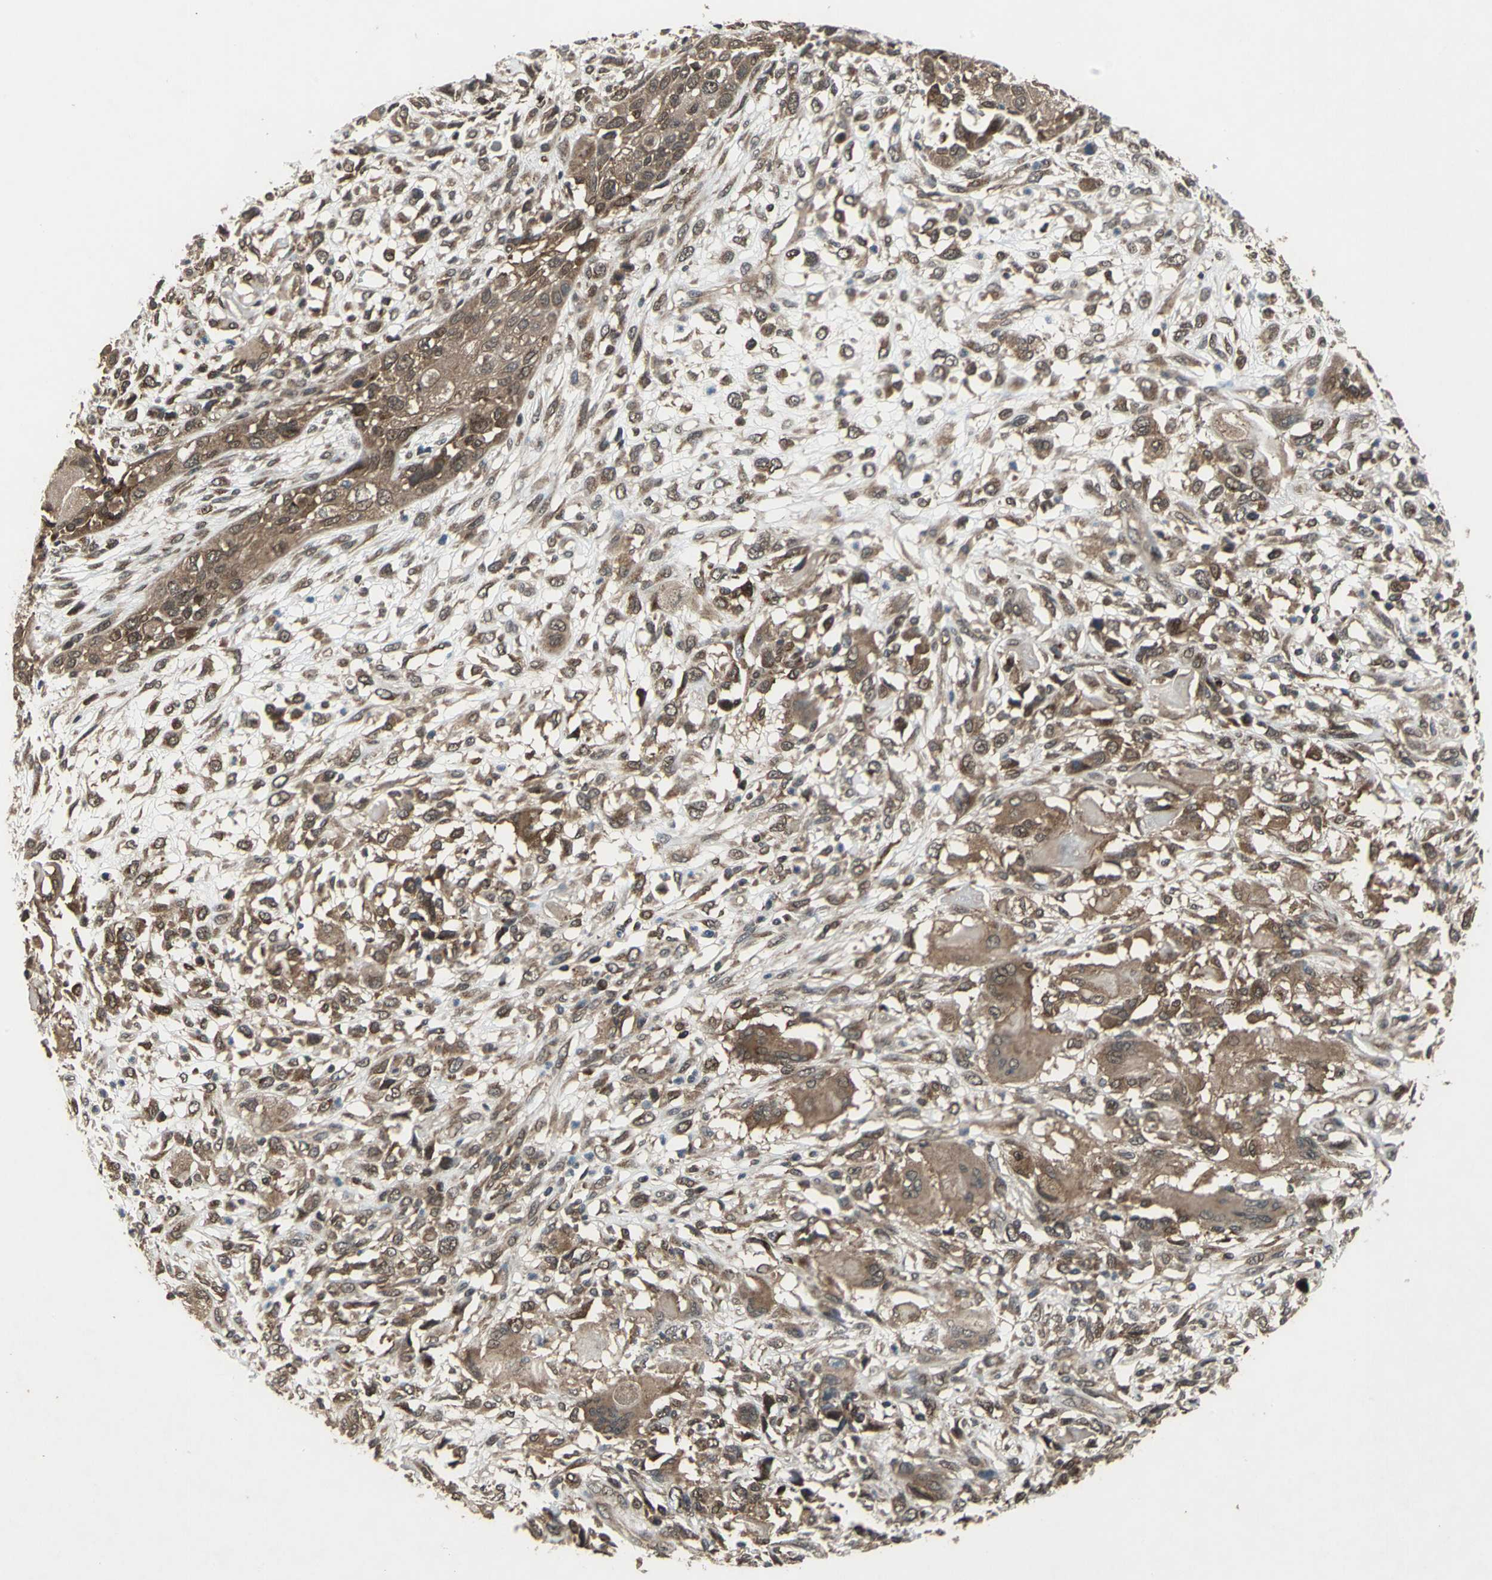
{"staining": {"intensity": "moderate", "quantity": ">75%", "location": "cytoplasmic/membranous"}, "tissue": "head and neck cancer", "cell_type": "Tumor cells", "image_type": "cancer", "snomed": [{"axis": "morphology", "description": "Neoplasm, malignant, NOS"}, {"axis": "topography", "description": "Salivary gland"}, {"axis": "topography", "description": "Head-Neck"}], "caption": "Head and neck malignant neoplasm stained with immunohistochemistry demonstrates moderate cytoplasmic/membranous expression in about >75% of tumor cells.", "gene": "NFKBIE", "patient": {"sex": "male", "age": 43}}